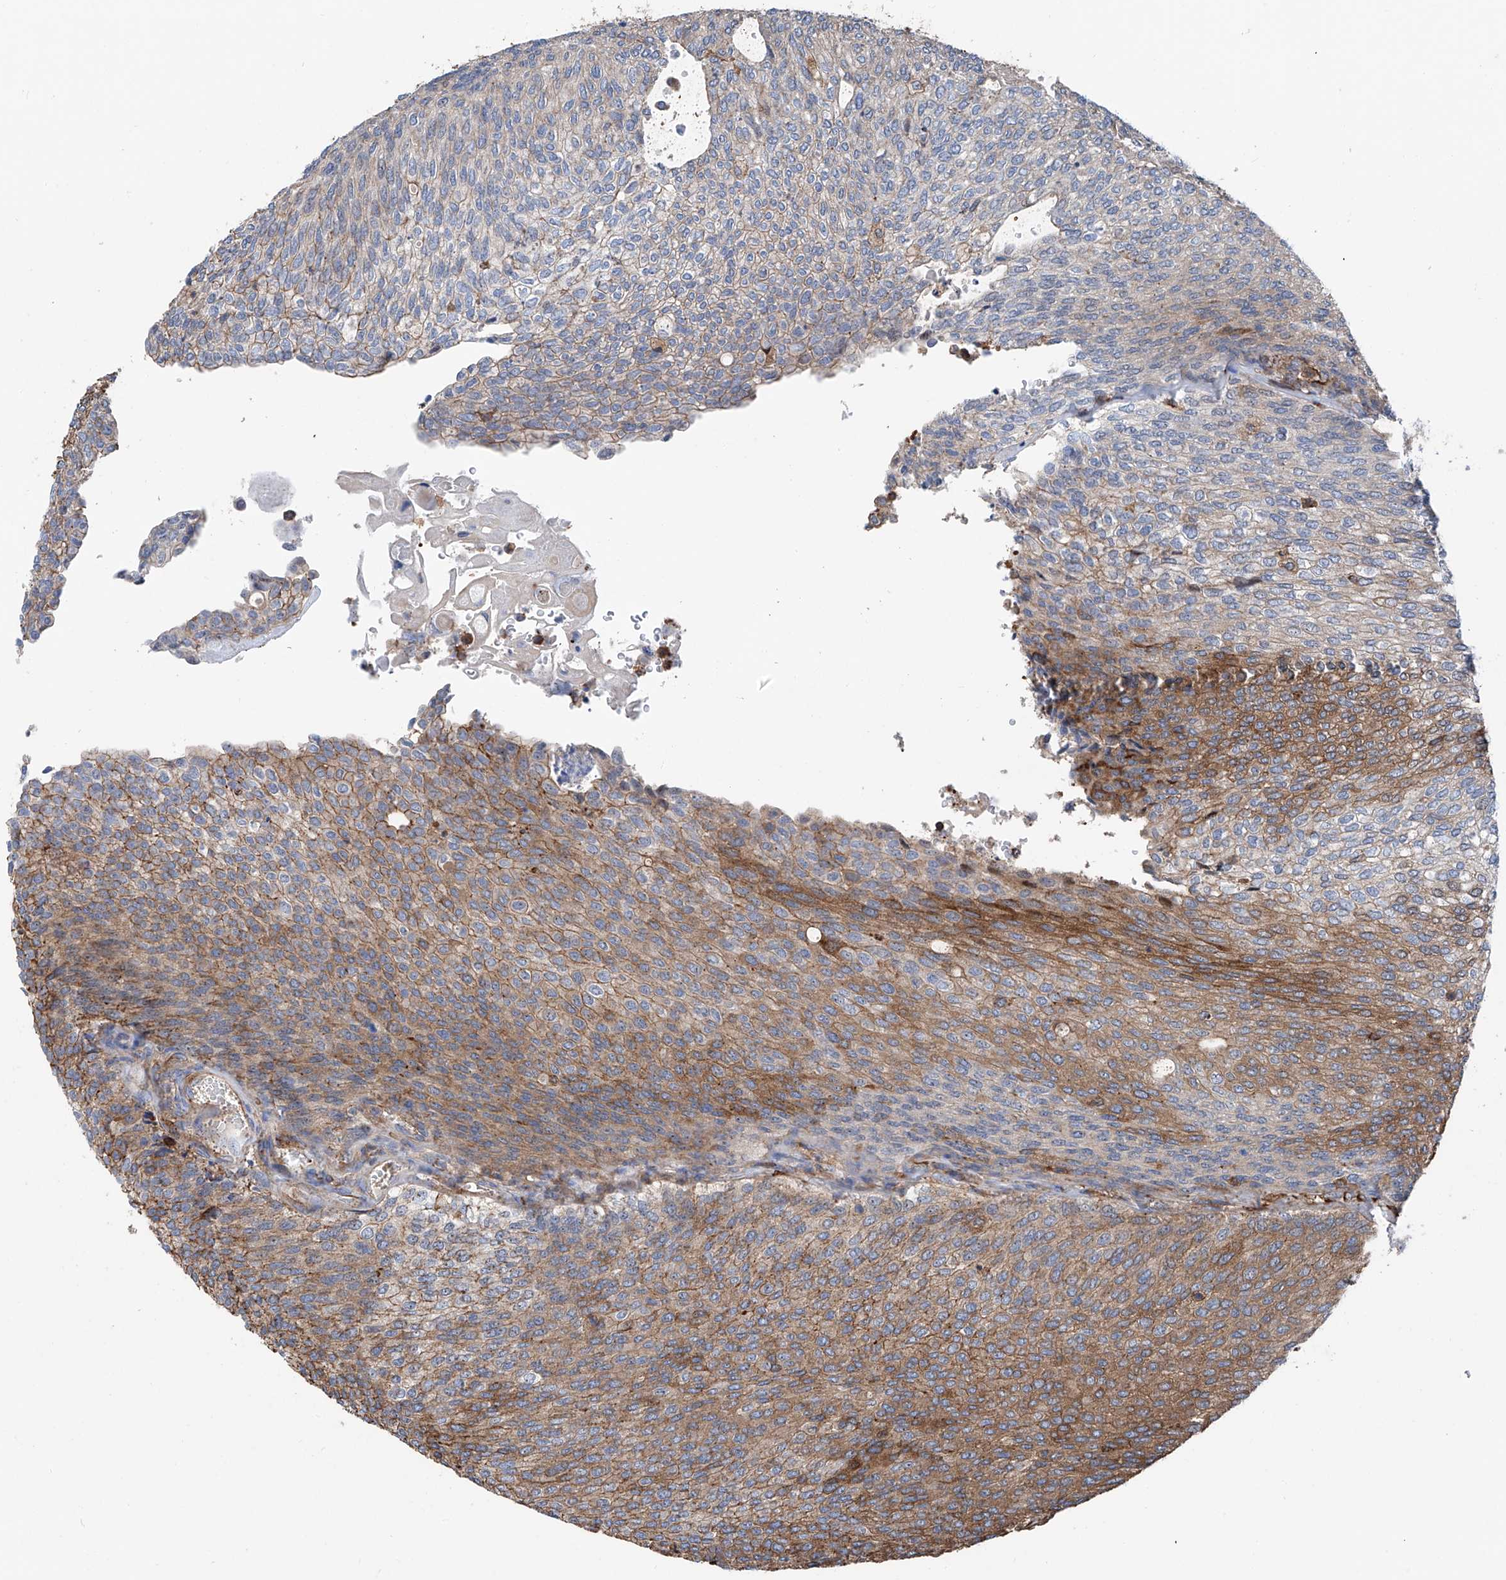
{"staining": {"intensity": "moderate", "quantity": "25%-75%", "location": "cytoplasmic/membranous"}, "tissue": "urothelial cancer", "cell_type": "Tumor cells", "image_type": "cancer", "snomed": [{"axis": "morphology", "description": "Urothelial carcinoma, Low grade"}, {"axis": "topography", "description": "Urinary bladder"}], "caption": "A histopathology image showing moderate cytoplasmic/membranous positivity in approximately 25%-75% of tumor cells in urothelial carcinoma (low-grade), as visualized by brown immunohistochemical staining.", "gene": "ZNF484", "patient": {"sex": "female", "age": 79}}